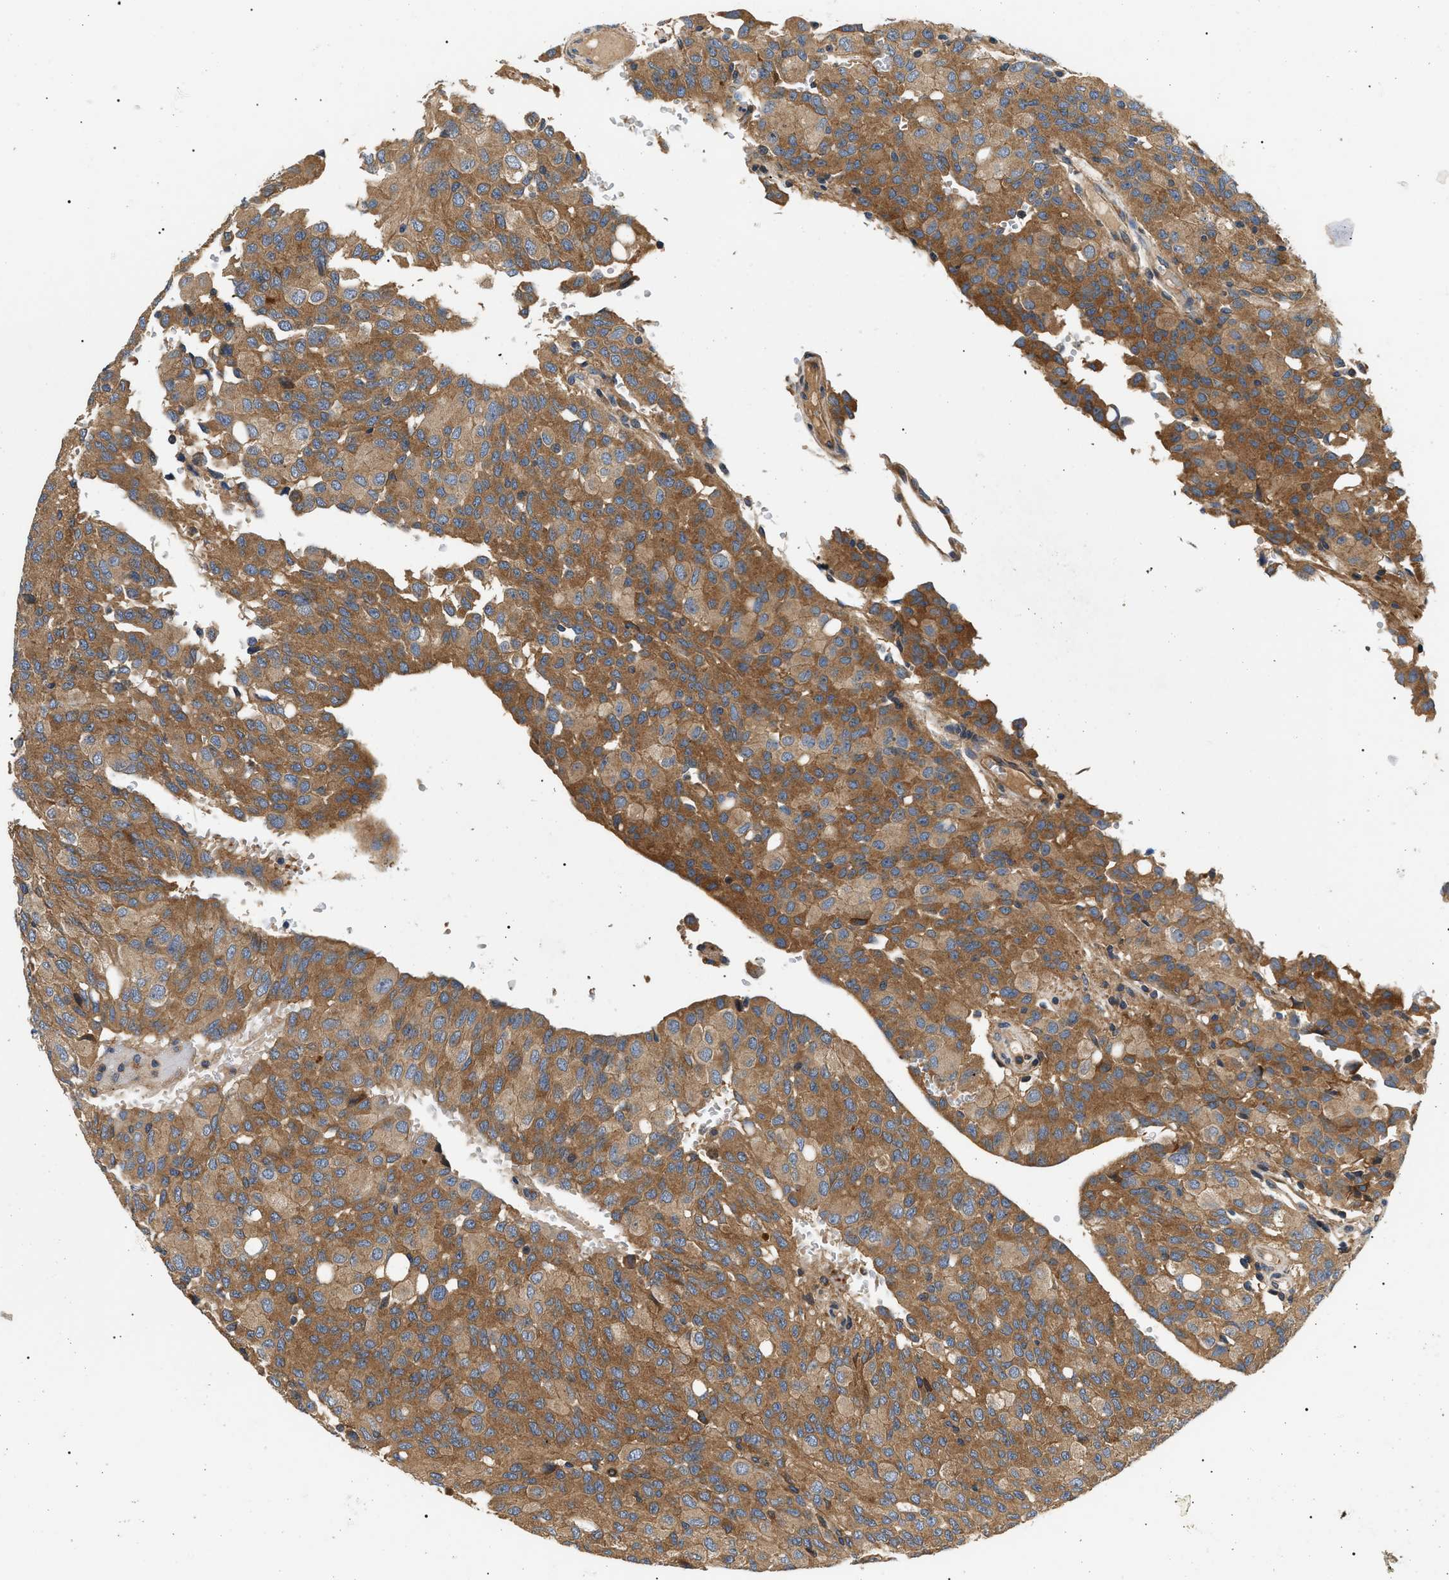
{"staining": {"intensity": "moderate", "quantity": ">75%", "location": "cytoplasmic/membranous"}, "tissue": "glioma", "cell_type": "Tumor cells", "image_type": "cancer", "snomed": [{"axis": "morphology", "description": "Glioma, malignant, High grade"}, {"axis": "topography", "description": "Brain"}], "caption": "This micrograph displays glioma stained with immunohistochemistry to label a protein in brown. The cytoplasmic/membranous of tumor cells show moderate positivity for the protein. Nuclei are counter-stained blue.", "gene": "PPM1B", "patient": {"sex": "male", "age": 32}}